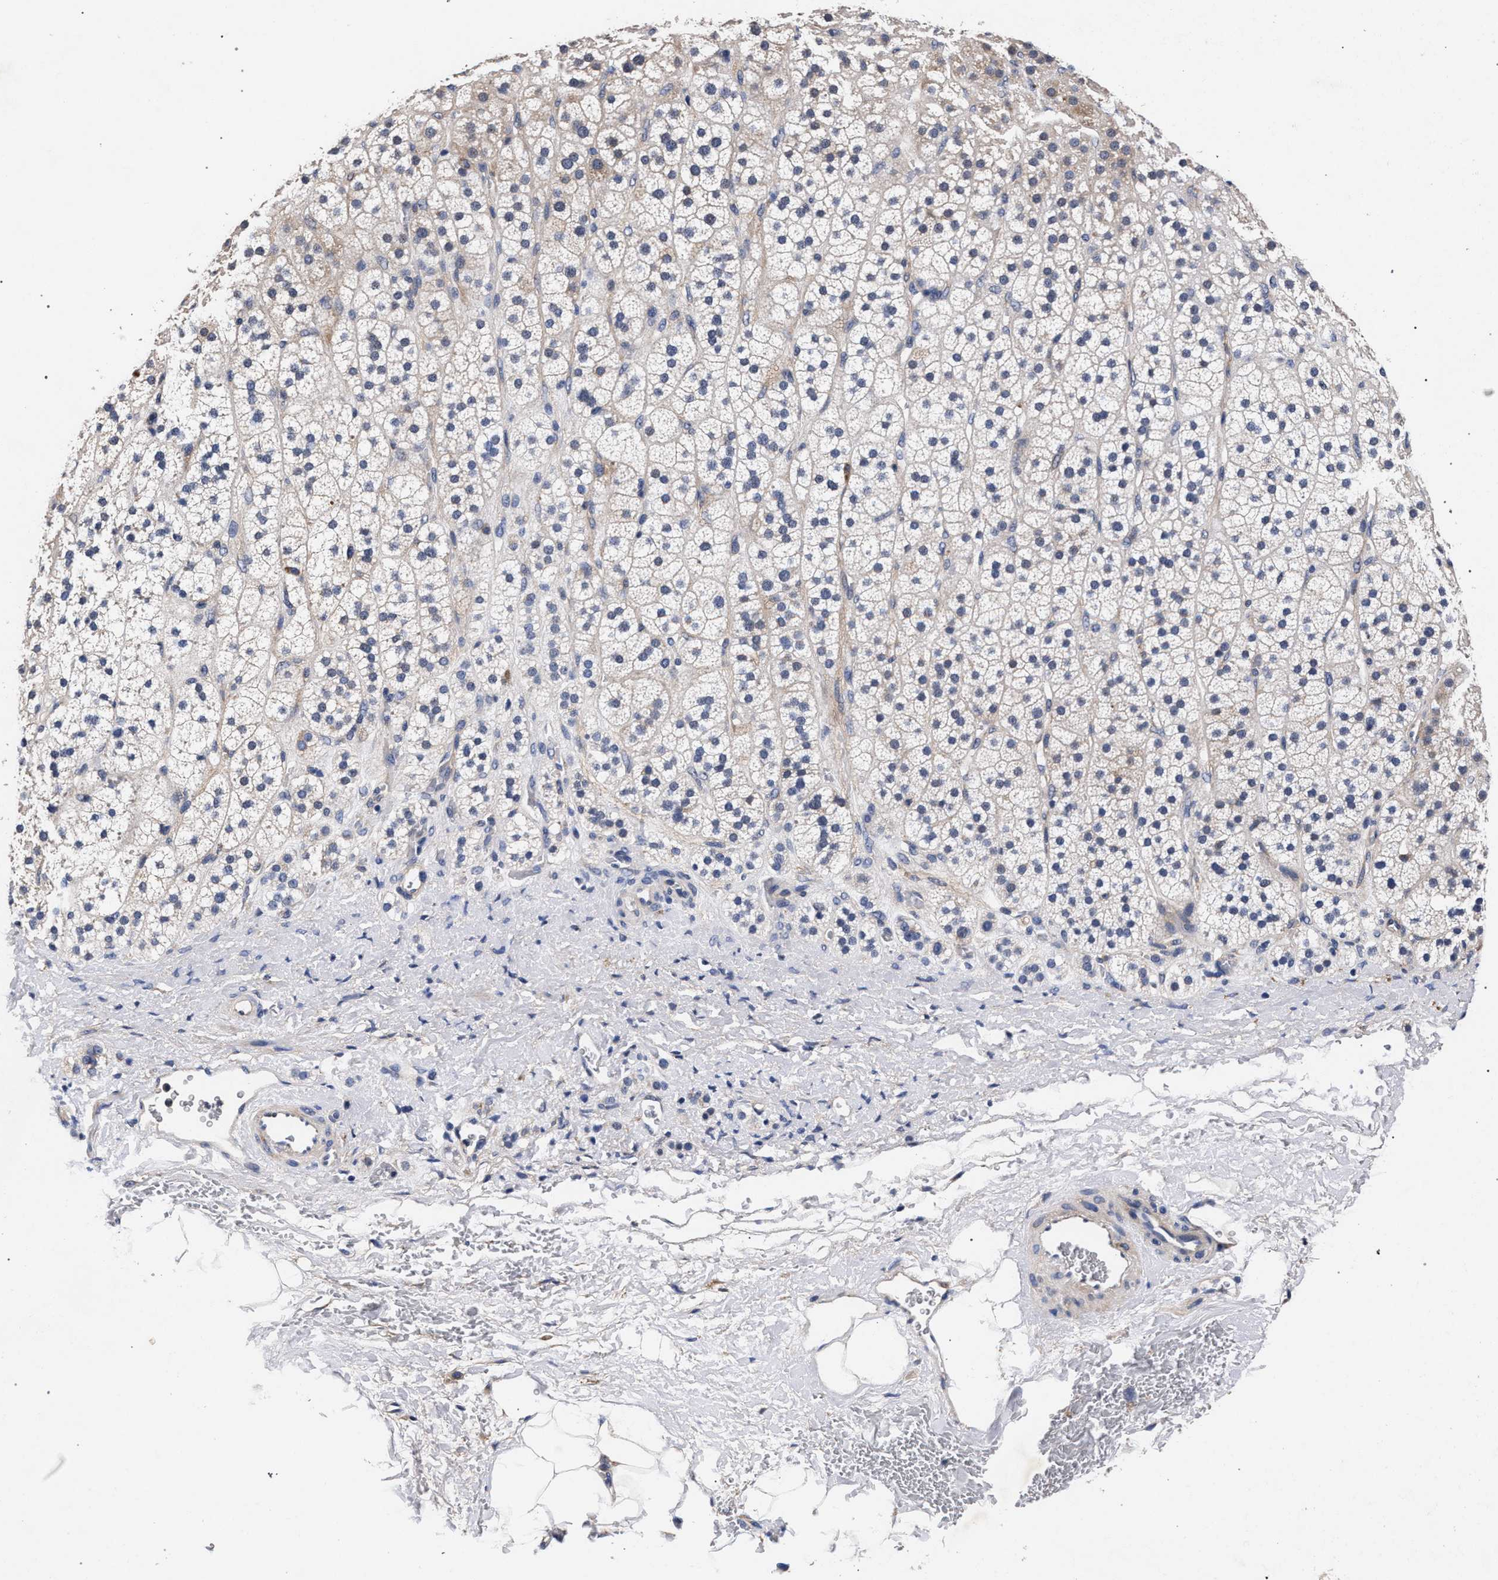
{"staining": {"intensity": "weak", "quantity": "25%-75%", "location": "cytoplasmic/membranous"}, "tissue": "adrenal gland", "cell_type": "Glandular cells", "image_type": "normal", "snomed": [{"axis": "morphology", "description": "Normal tissue, NOS"}, {"axis": "topography", "description": "Adrenal gland"}], "caption": "Glandular cells display low levels of weak cytoplasmic/membranous staining in approximately 25%-75% of cells in unremarkable adrenal gland.", "gene": "CFAP95", "patient": {"sex": "male", "age": 56}}